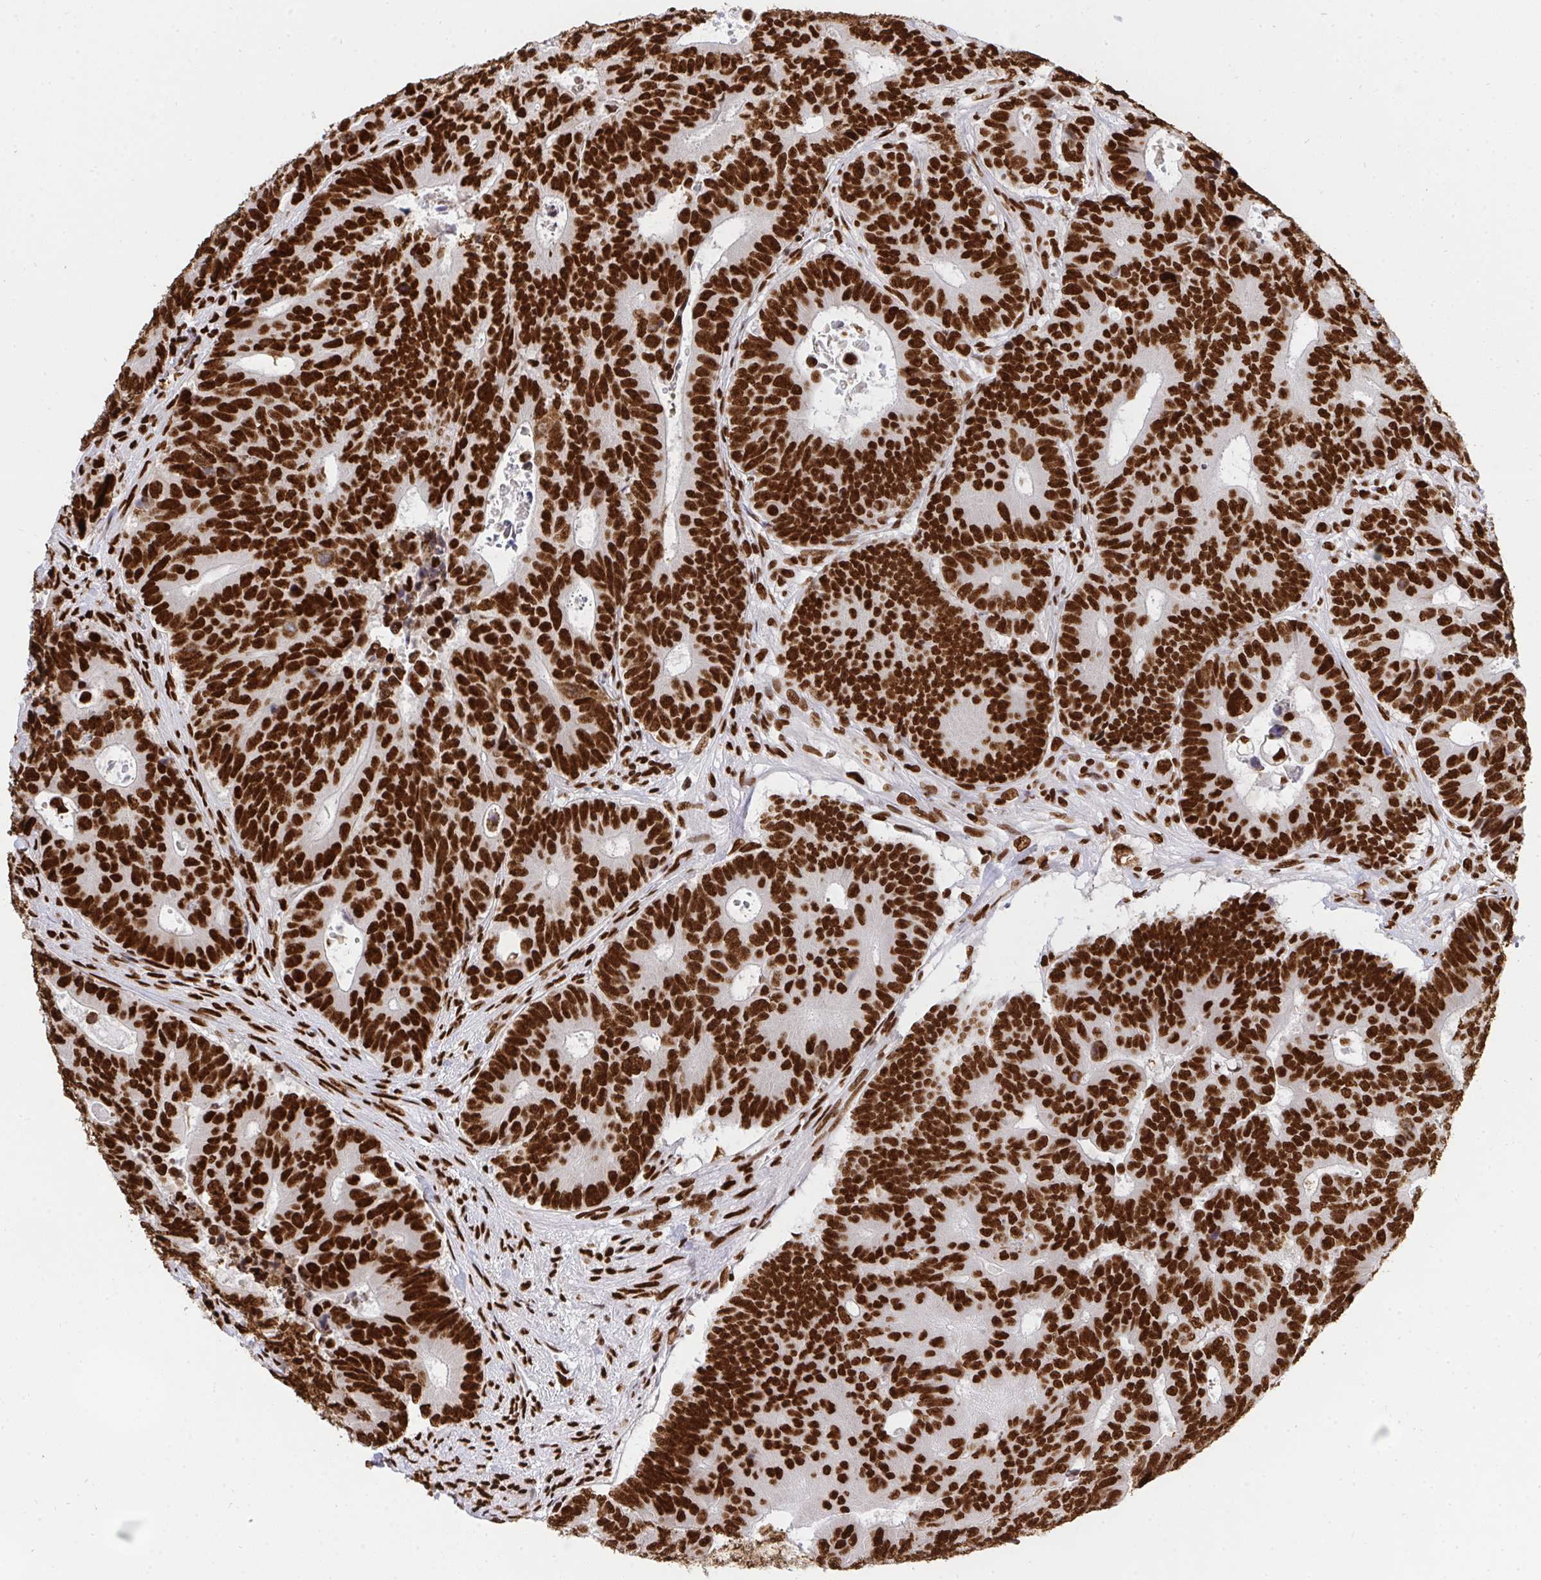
{"staining": {"intensity": "strong", "quantity": ">75%", "location": "nuclear"}, "tissue": "colorectal cancer", "cell_type": "Tumor cells", "image_type": "cancer", "snomed": [{"axis": "morphology", "description": "Adenocarcinoma, NOS"}, {"axis": "topography", "description": "Colon"}], "caption": "The immunohistochemical stain highlights strong nuclear positivity in tumor cells of colorectal cancer (adenocarcinoma) tissue.", "gene": "HNRNPL", "patient": {"sex": "female", "age": 48}}